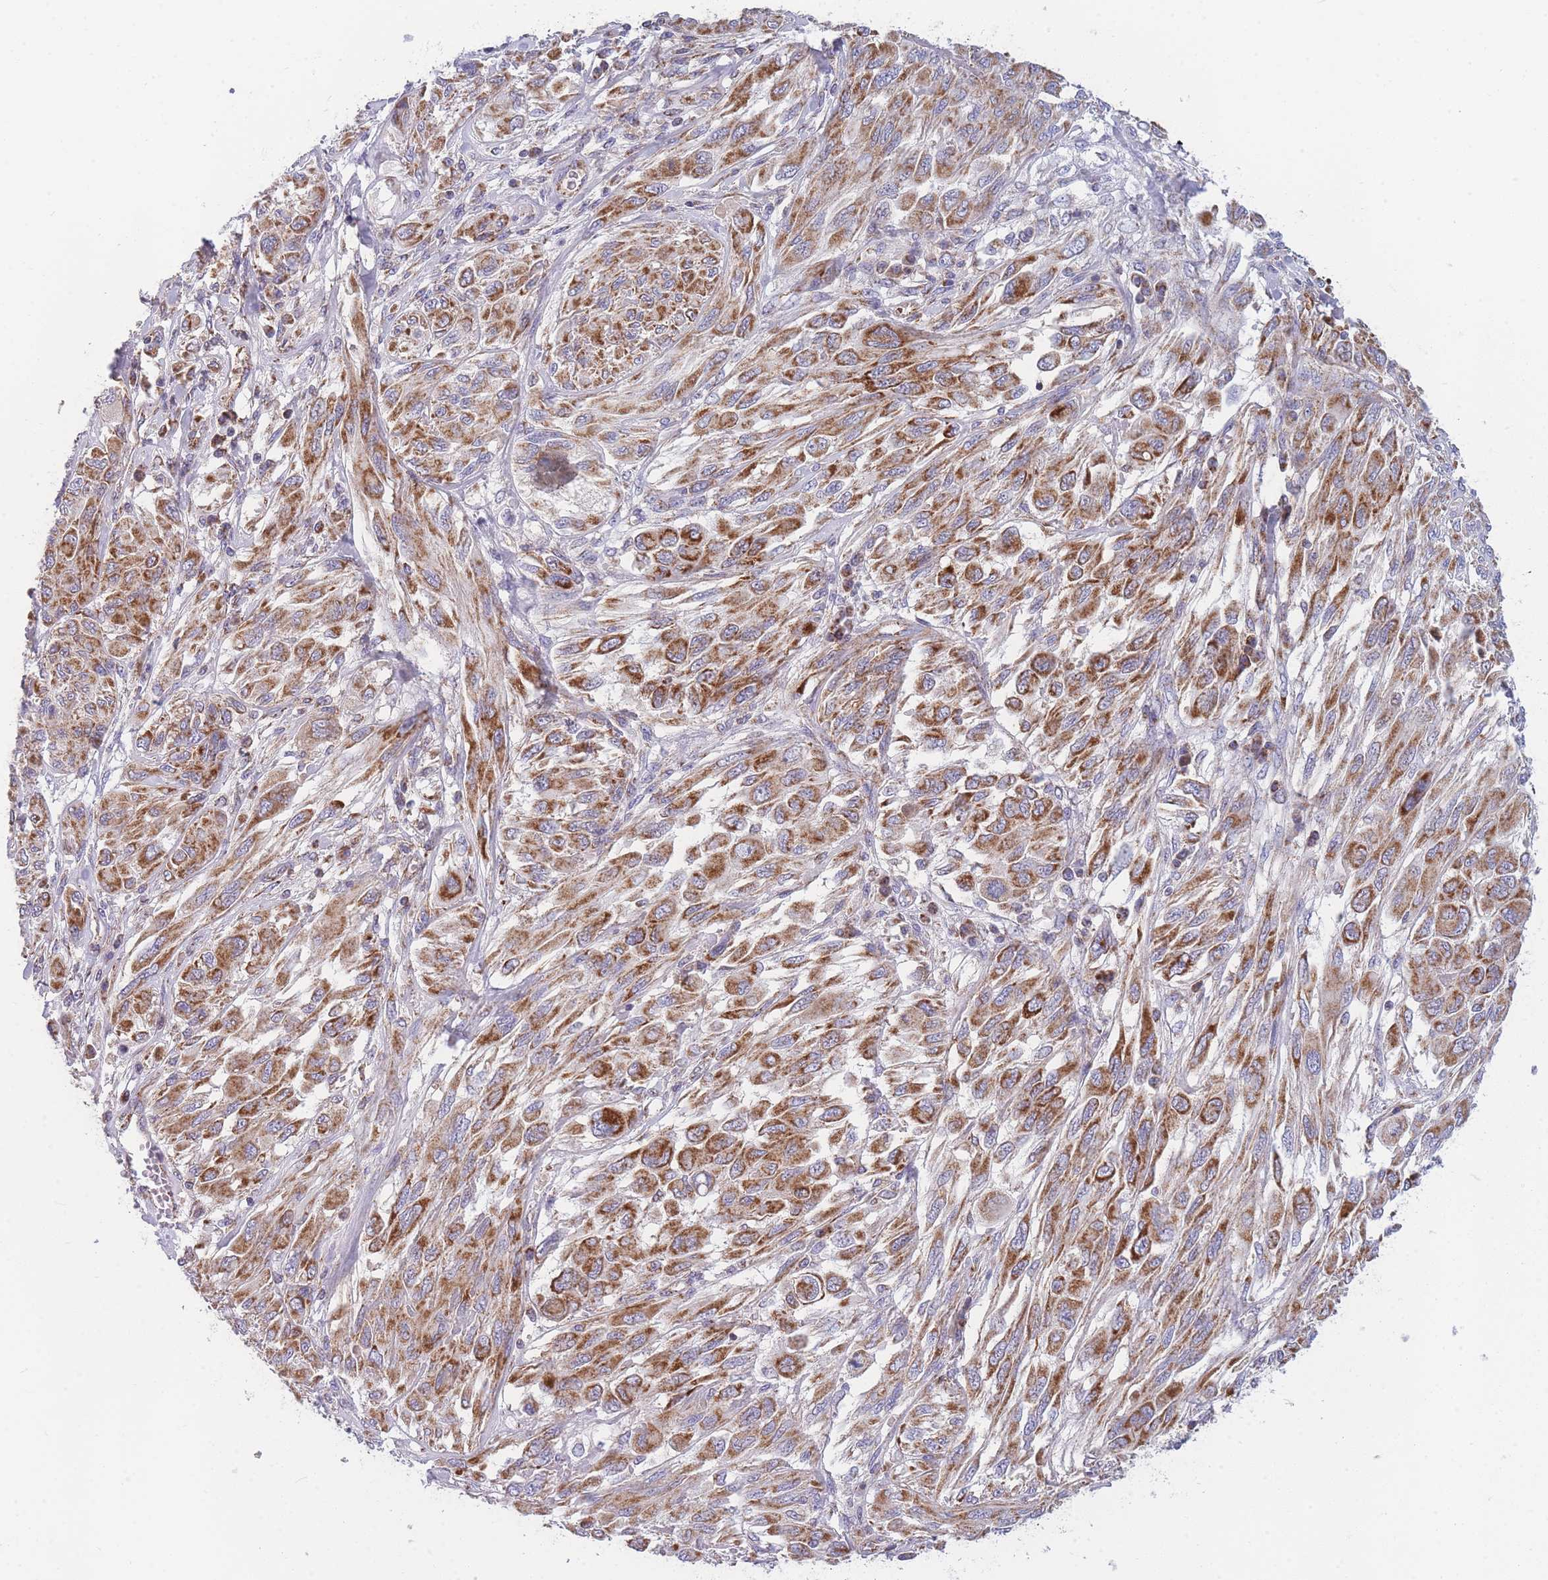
{"staining": {"intensity": "moderate", "quantity": ">75%", "location": "cytoplasmic/membranous"}, "tissue": "melanoma", "cell_type": "Tumor cells", "image_type": "cancer", "snomed": [{"axis": "morphology", "description": "Malignant melanoma, NOS"}, {"axis": "topography", "description": "Skin"}], "caption": "Immunohistochemistry (IHC) micrograph of neoplastic tissue: human melanoma stained using IHC demonstrates medium levels of moderate protein expression localized specifically in the cytoplasmic/membranous of tumor cells, appearing as a cytoplasmic/membranous brown color.", "gene": "MRPS11", "patient": {"sex": "female", "age": 91}}